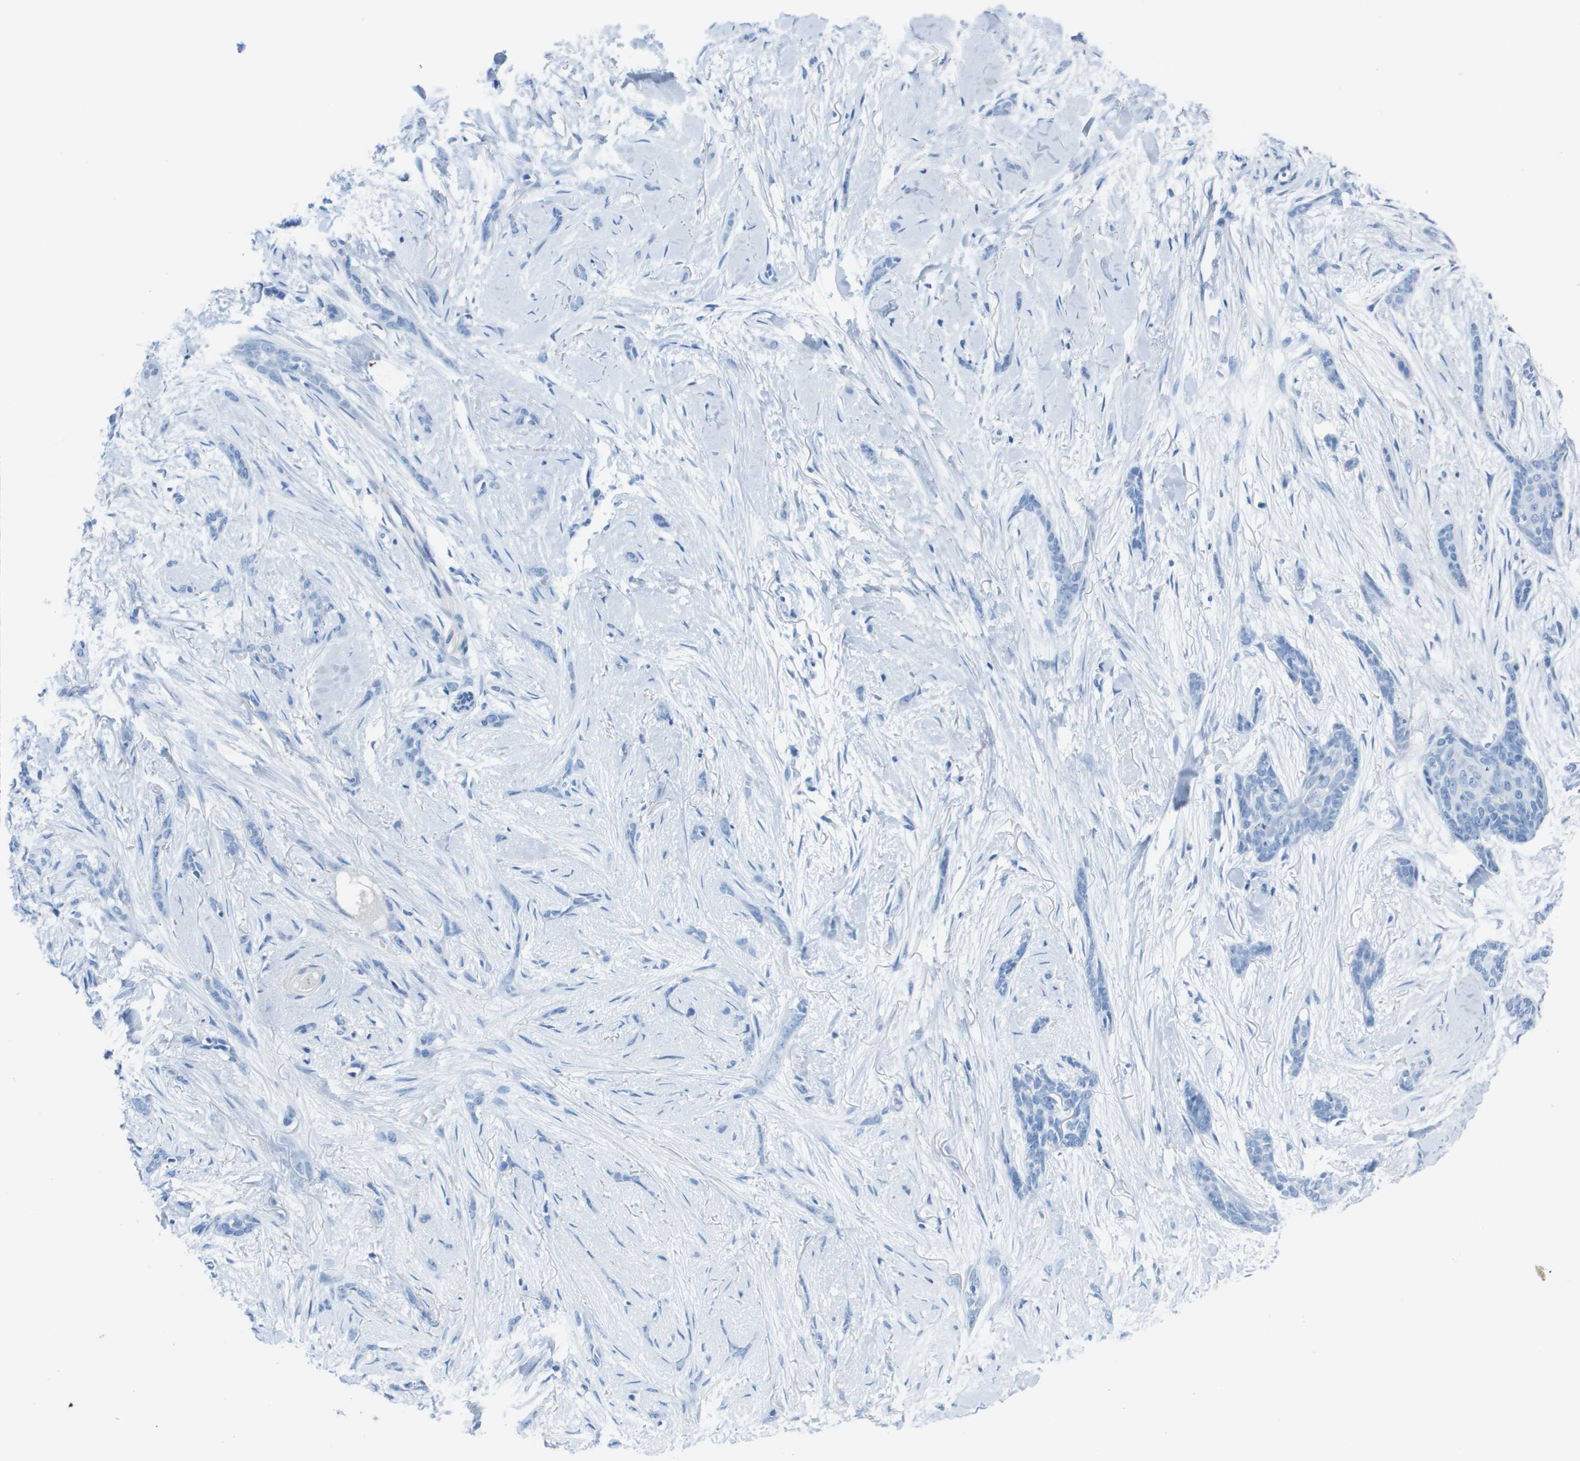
{"staining": {"intensity": "negative", "quantity": "none", "location": "none"}, "tissue": "skin cancer", "cell_type": "Tumor cells", "image_type": "cancer", "snomed": [{"axis": "morphology", "description": "Basal cell carcinoma"}, {"axis": "morphology", "description": "Adnexal tumor, benign"}, {"axis": "topography", "description": "Skin"}], "caption": "IHC of human skin benign adnexal tumor exhibits no positivity in tumor cells.", "gene": "CD46", "patient": {"sex": "female", "age": 42}}